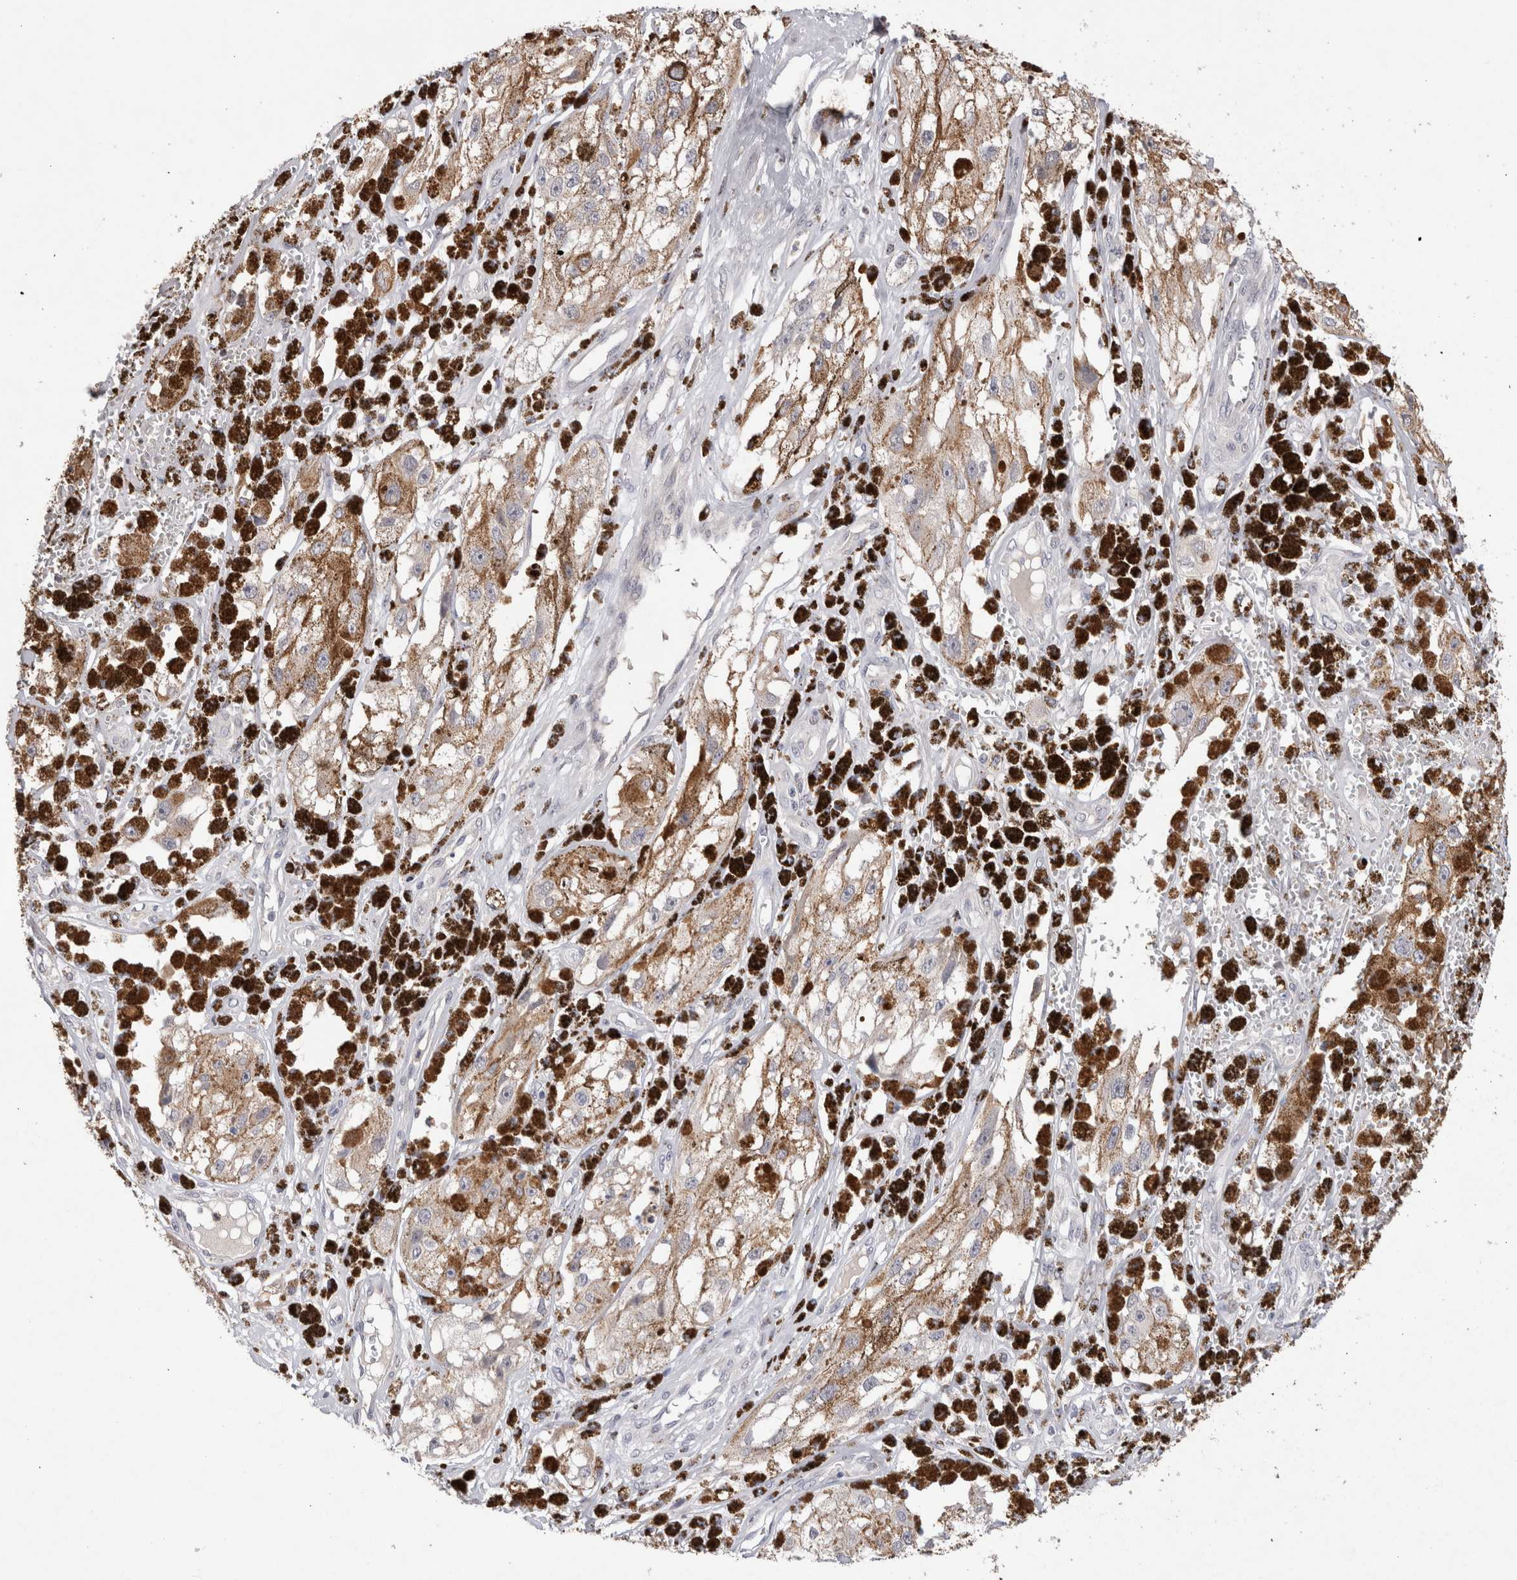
{"staining": {"intensity": "negative", "quantity": "none", "location": "none"}, "tissue": "melanoma", "cell_type": "Tumor cells", "image_type": "cancer", "snomed": [{"axis": "morphology", "description": "Malignant melanoma, NOS"}, {"axis": "topography", "description": "Skin"}], "caption": "High magnification brightfield microscopy of malignant melanoma stained with DAB (3,3'-diaminobenzidine) (brown) and counterstained with hematoxylin (blue): tumor cells show no significant expression. (DAB immunohistochemistry visualized using brightfield microscopy, high magnification).", "gene": "VSIG4", "patient": {"sex": "male", "age": 88}}